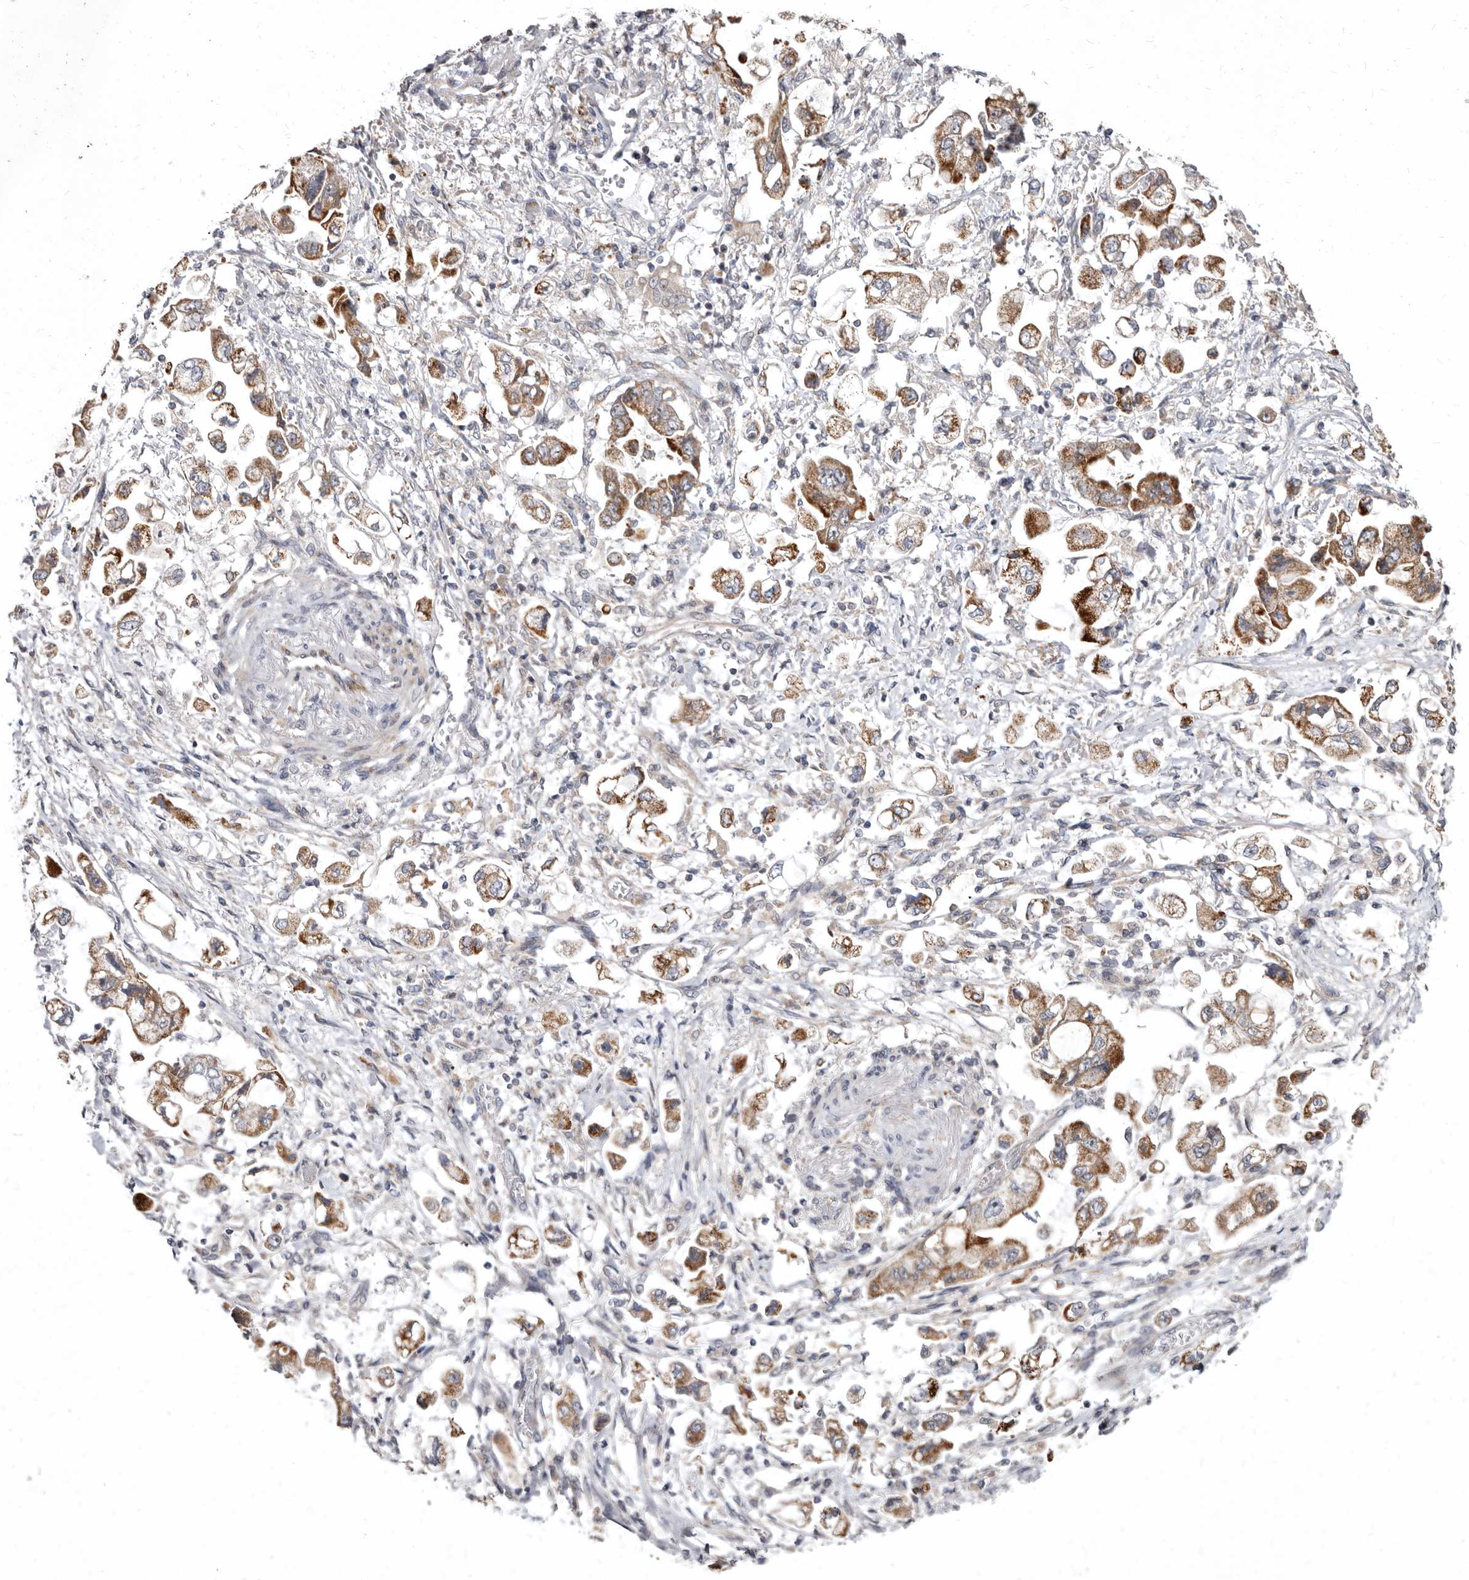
{"staining": {"intensity": "strong", "quantity": "25%-75%", "location": "cytoplasmic/membranous"}, "tissue": "stomach cancer", "cell_type": "Tumor cells", "image_type": "cancer", "snomed": [{"axis": "morphology", "description": "Adenocarcinoma, NOS"}, {"axis": "topography", "description": "Stomach"}], "caption": "Protein staining of stomach cancer tissue displays strong cytoplasmic/membranous staining in approximately 25%-75% of tumor cells.", "gene": "SMC4", "patient": {"sex": "male", "age": 62}}